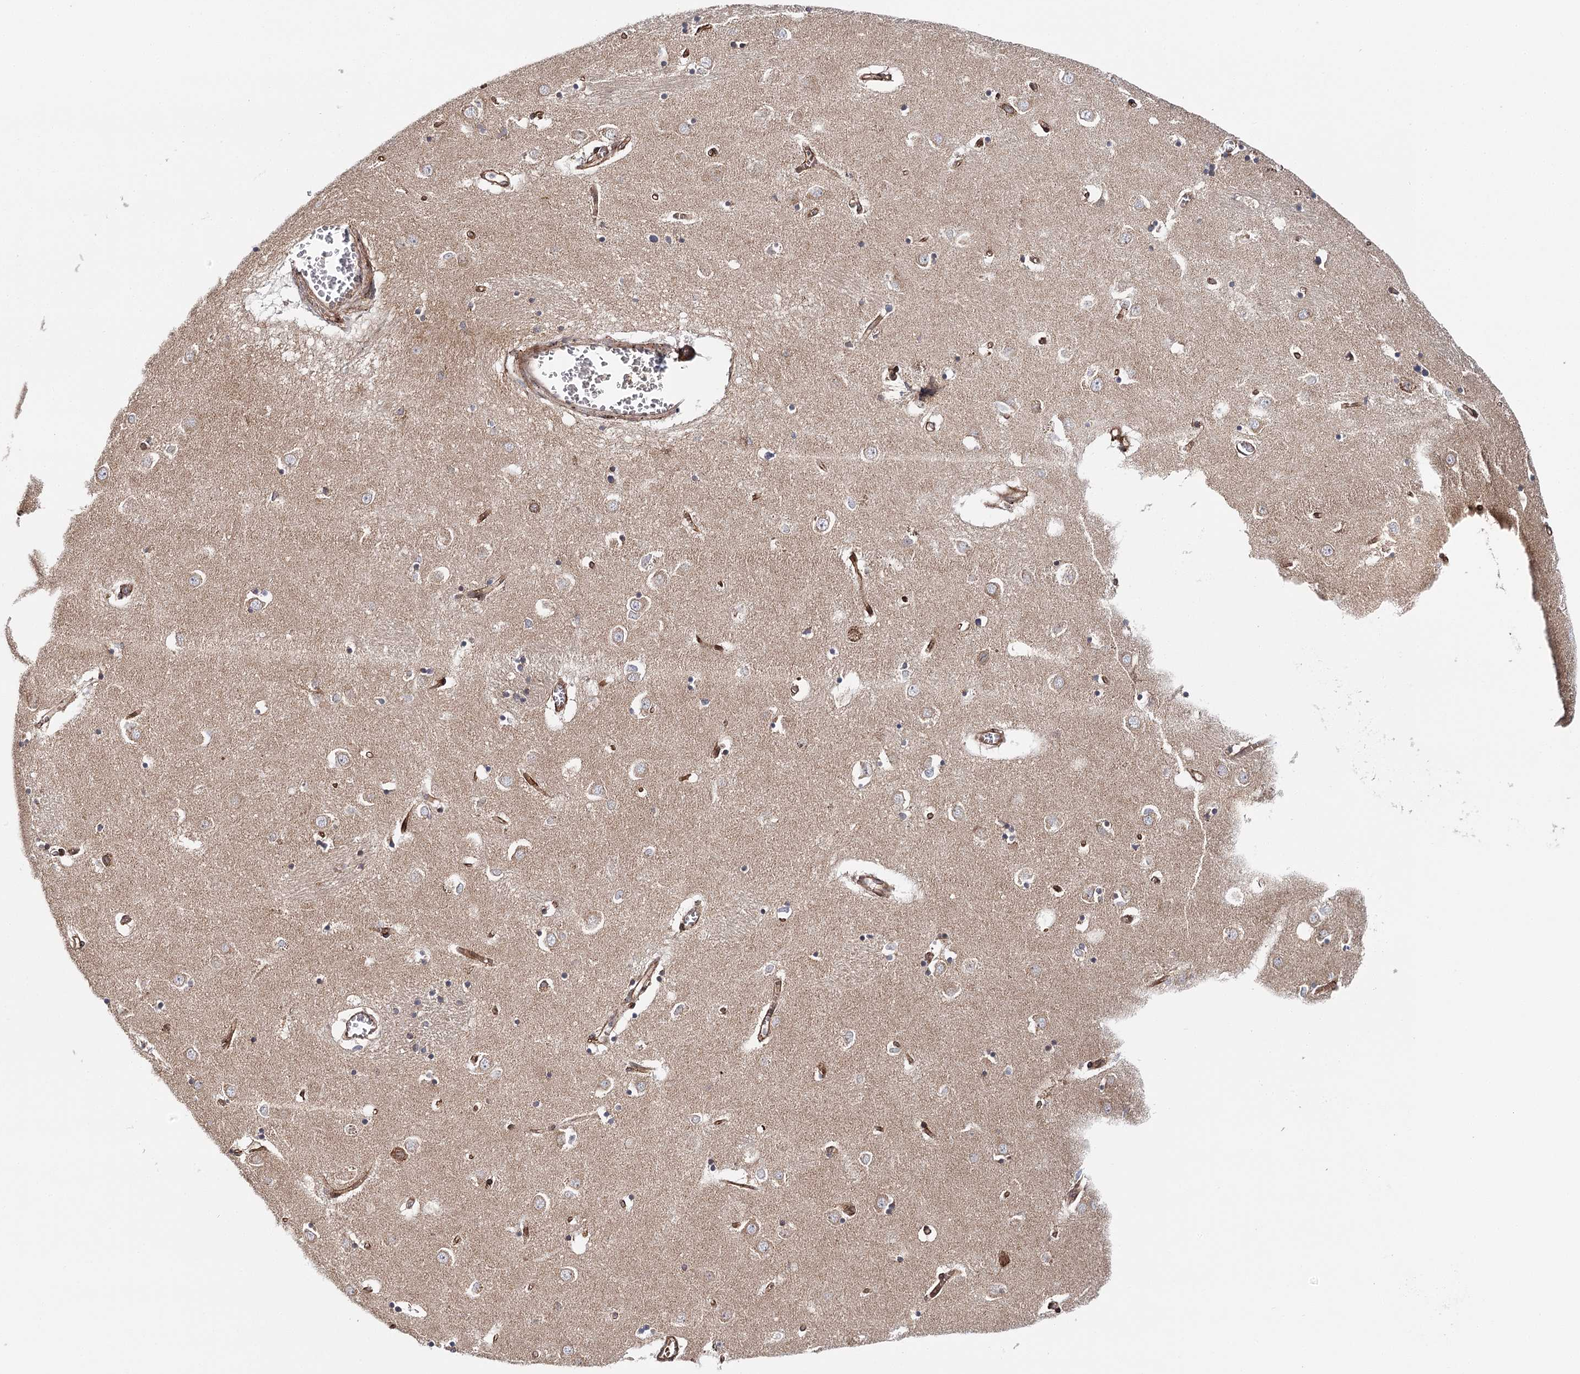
{"staining": {"intensity": "moderate", "quantity": "25%-75%", "location": "cytoplasmic/membranous"}, "tissue": "caudate", "cell_type": "Glial cells", "image_type": "normal", "snomed": [{"axis": "morphology", "description": "Normal tissue, NOS"}, {"axis": "topography", "description": "Lateral ventricle wall"}], "caption": "Protein staining by immunohistochemistry demonstrates moderate cytoplasmic/membranous expression in approximately 25%-75% of glial cells in normal caudate. Nuclei are stained in blue.", "gene": "MKNK1", "patient": {"sex": "male", "age": 70}}